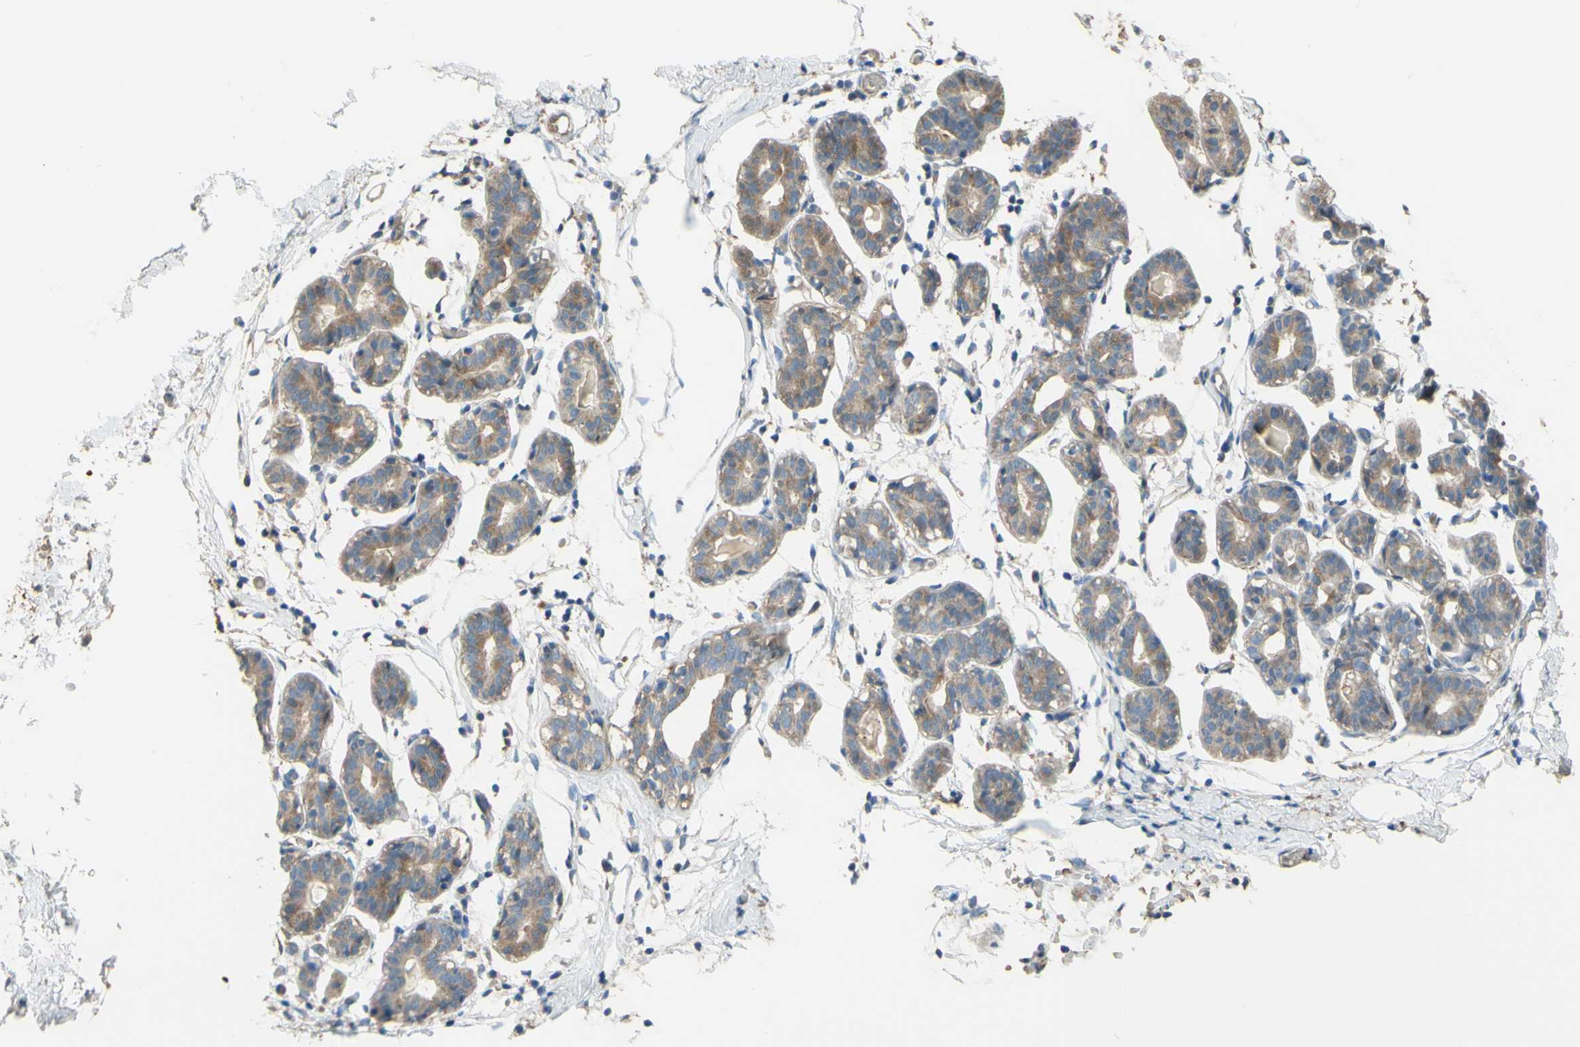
{"staining": {"intensity": "negative", "quantity": "none", "location": "none"}, "tissue": "breast", "cell_type": "Adipocytes", "image_type": "normal", "snomed": [{"axis": "morphology", "description": "Normal tissue, NOS"}, {"axis": "topography", "description": "Breast"}], "caption": "High power microscopy photomicrograph of an immunohistochemistry micrograph of benign breast, revealing no significant positivity in adipocytes.", "gene": "DKK3", "patient": {"sex": "female", "age": 27}}